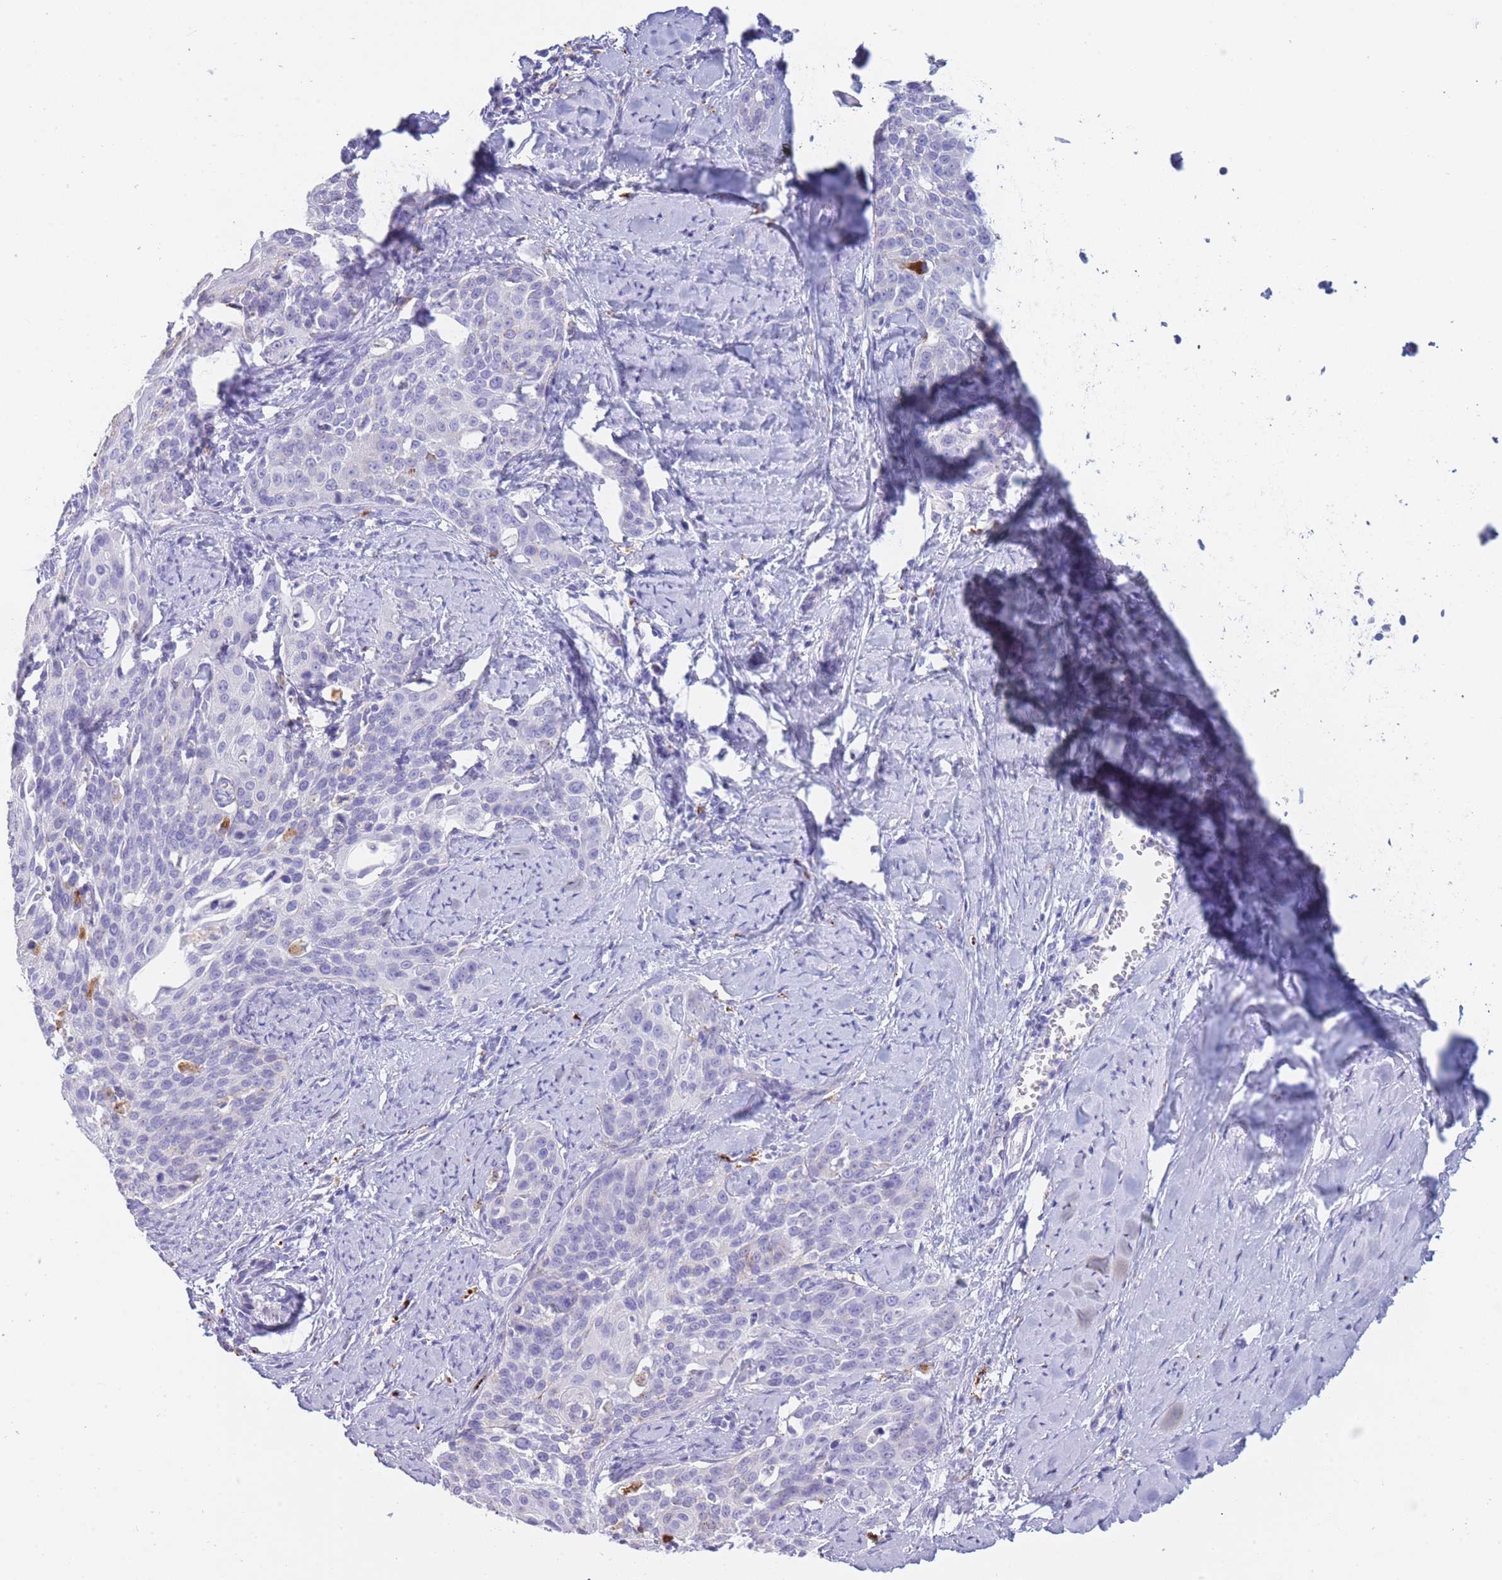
{"staining": {"intensity": "negative", "quantity": "none", "location": "none"}, "tissue": "cervical cancer", "cell_type": "Tumor cells", "image_type": "cancer", "snomed": [{"axis": "morphology", "description": "Squamous cell carcinoma, NOS"}, {"axis": "topography", "description": "Cervix"}], "caption": "DAB (3,3'-diaminobenzidine) immunohistochemical staining of human cervical cancer (squamous cell carcinoma) displays no significant expression in tumor cells.", "gene": "GAA", "patient": {"sex": "female", "age": 44}}